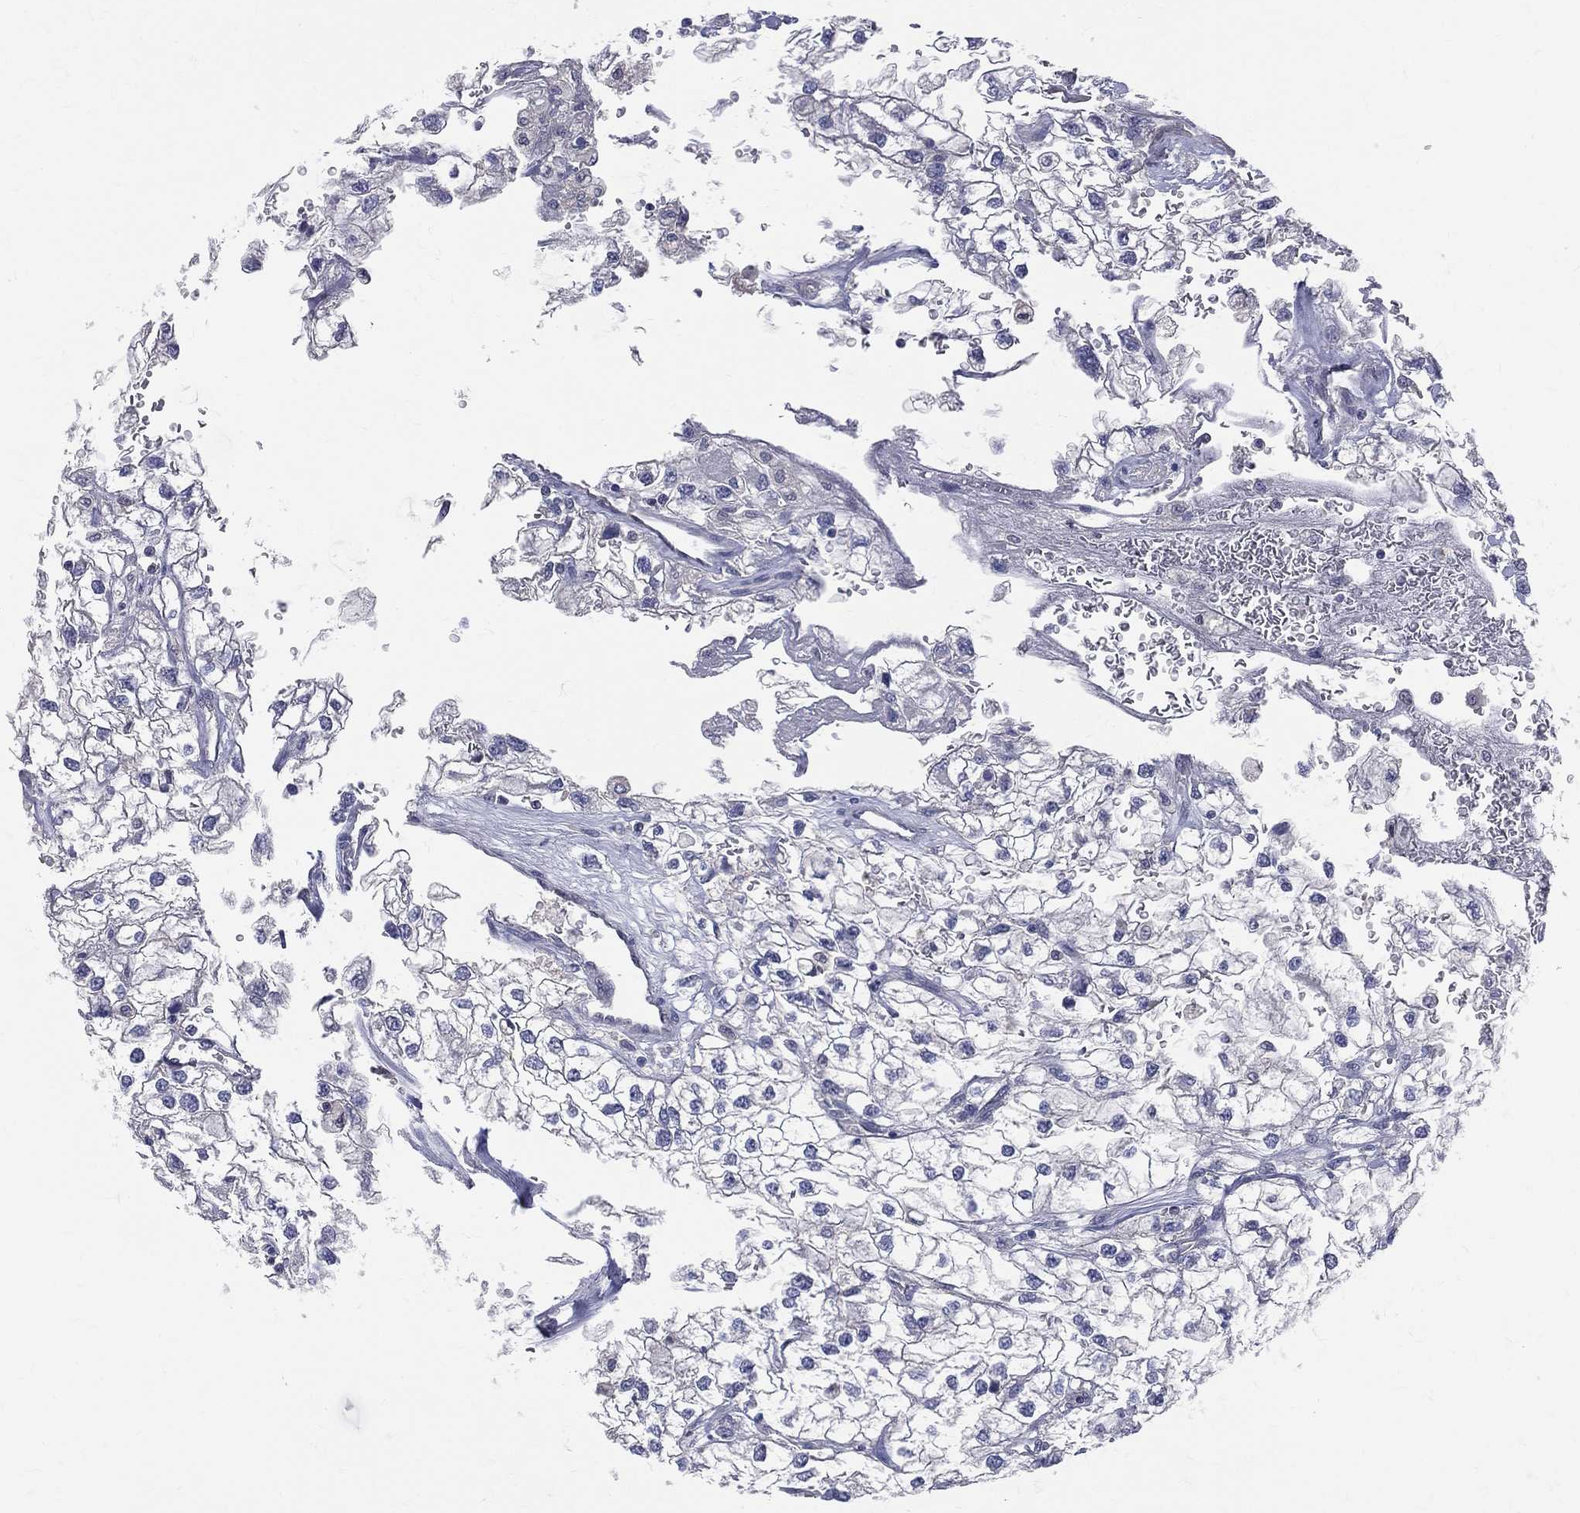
{"staining": {"intensity": "negative", "quantity": "none", "location": "none"}, "tissue": "renal cancer", "cell_type": "Tumor cells", "image_type": "cancer", "snomed": [{"axis": "morphology", "description": "Adenocarcinoma, NOS"}, {"axis": "topography", "description": "Kidney"}], "caption": "Tumor cells show no significant protein expression in adenocarcinoma (renal).", "gene": "DLG4", "patient": {"sex": "male", "age": 59}}